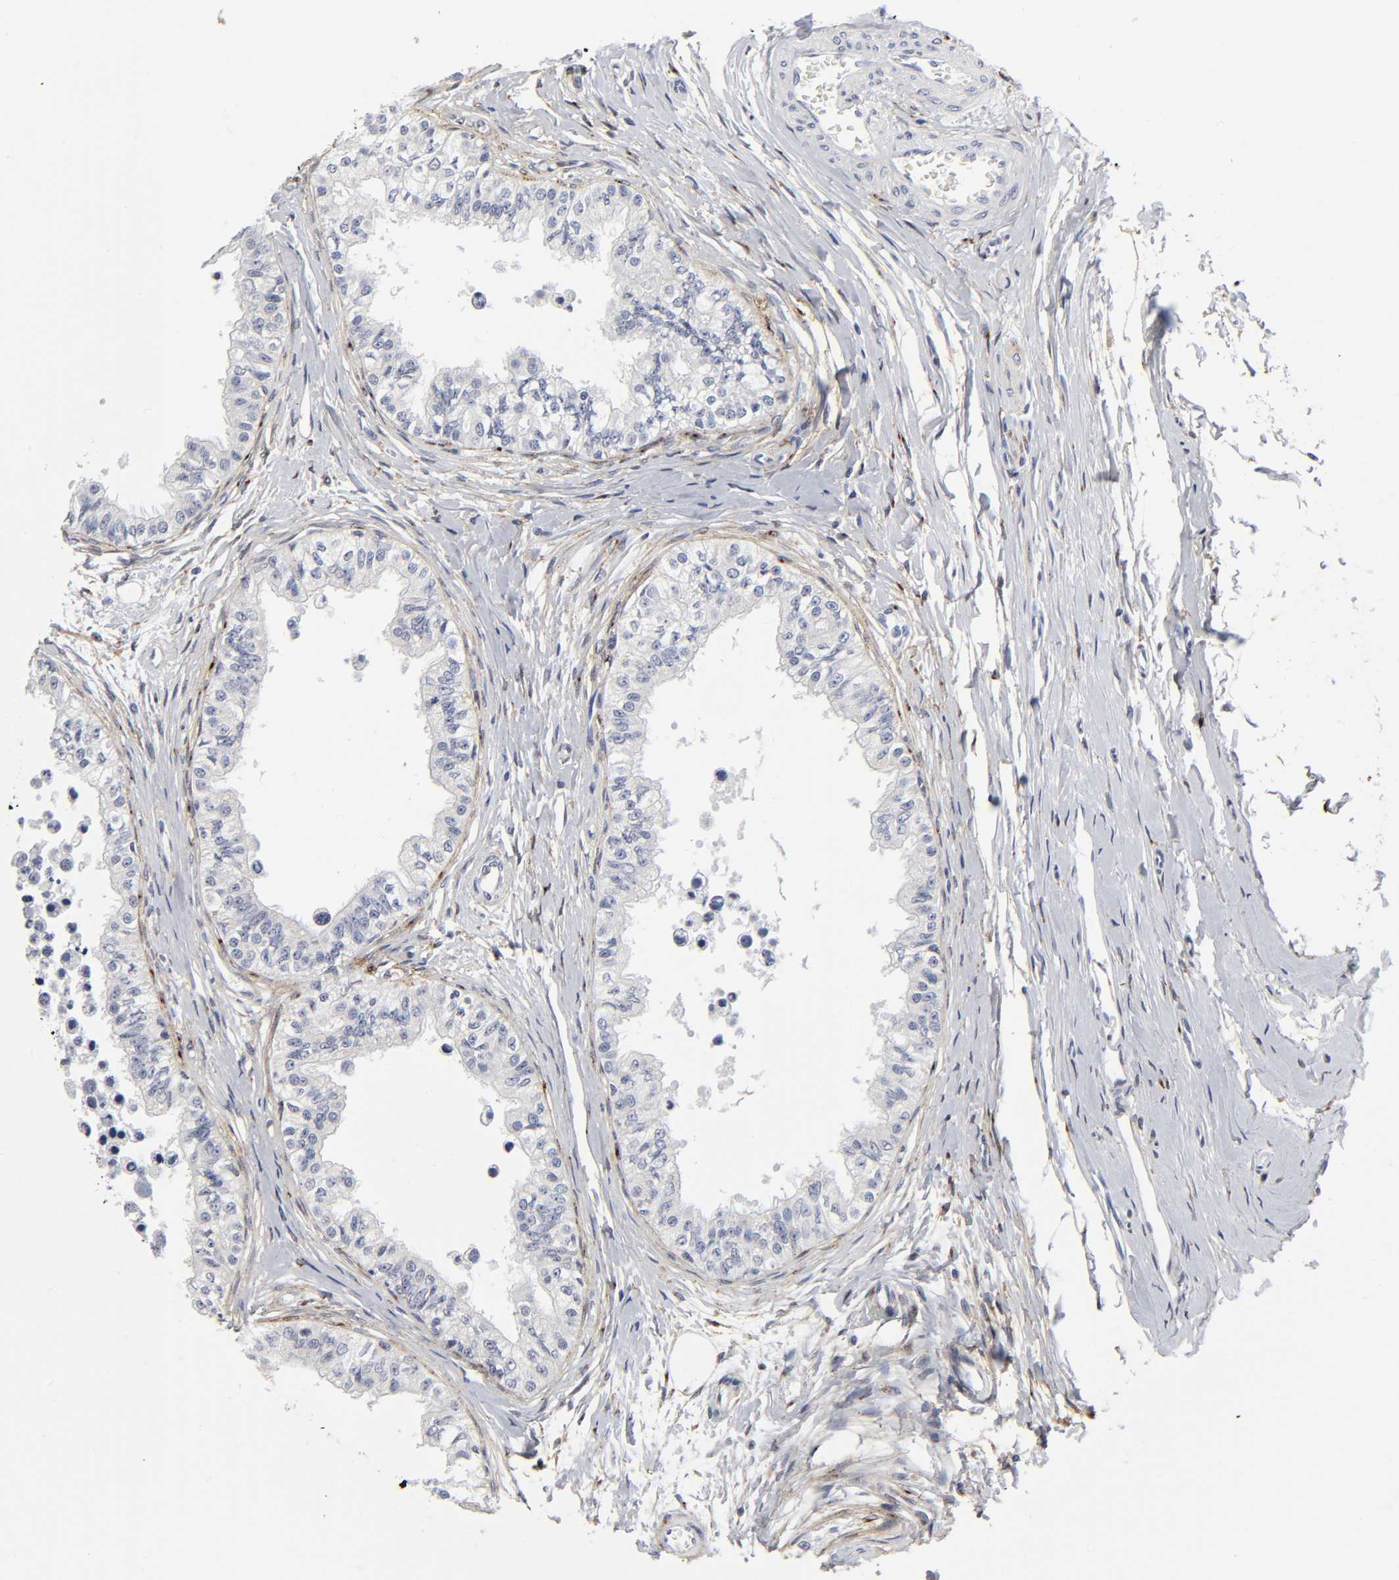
{"staining": {"intensity": "moderate", "quantity": "25%-75%", "location": "cytoplasmic/membranous"}, "tissue": "epididymis", "cell_type": "Glandular cells", "image_type": "normal", "snomed": [{"axis": "morphology", "description": "Normal tissue, NOS"}, {"axis": "morphology", "description": "Adenocarcinoma, metastatic, NOS"}, {"axis": "topography", "description": "Testis"}, {"axis": "topography", "description": "Epididymis"}], "caption": "This image reveals immunohistochemistry staining of normal human epididymis, with medium moderate cytoplasmic/membranous expression in about 25%-75% of glandular cells.", "gene": "LRP1", "patient": {"sex": "male", "age": 26}}